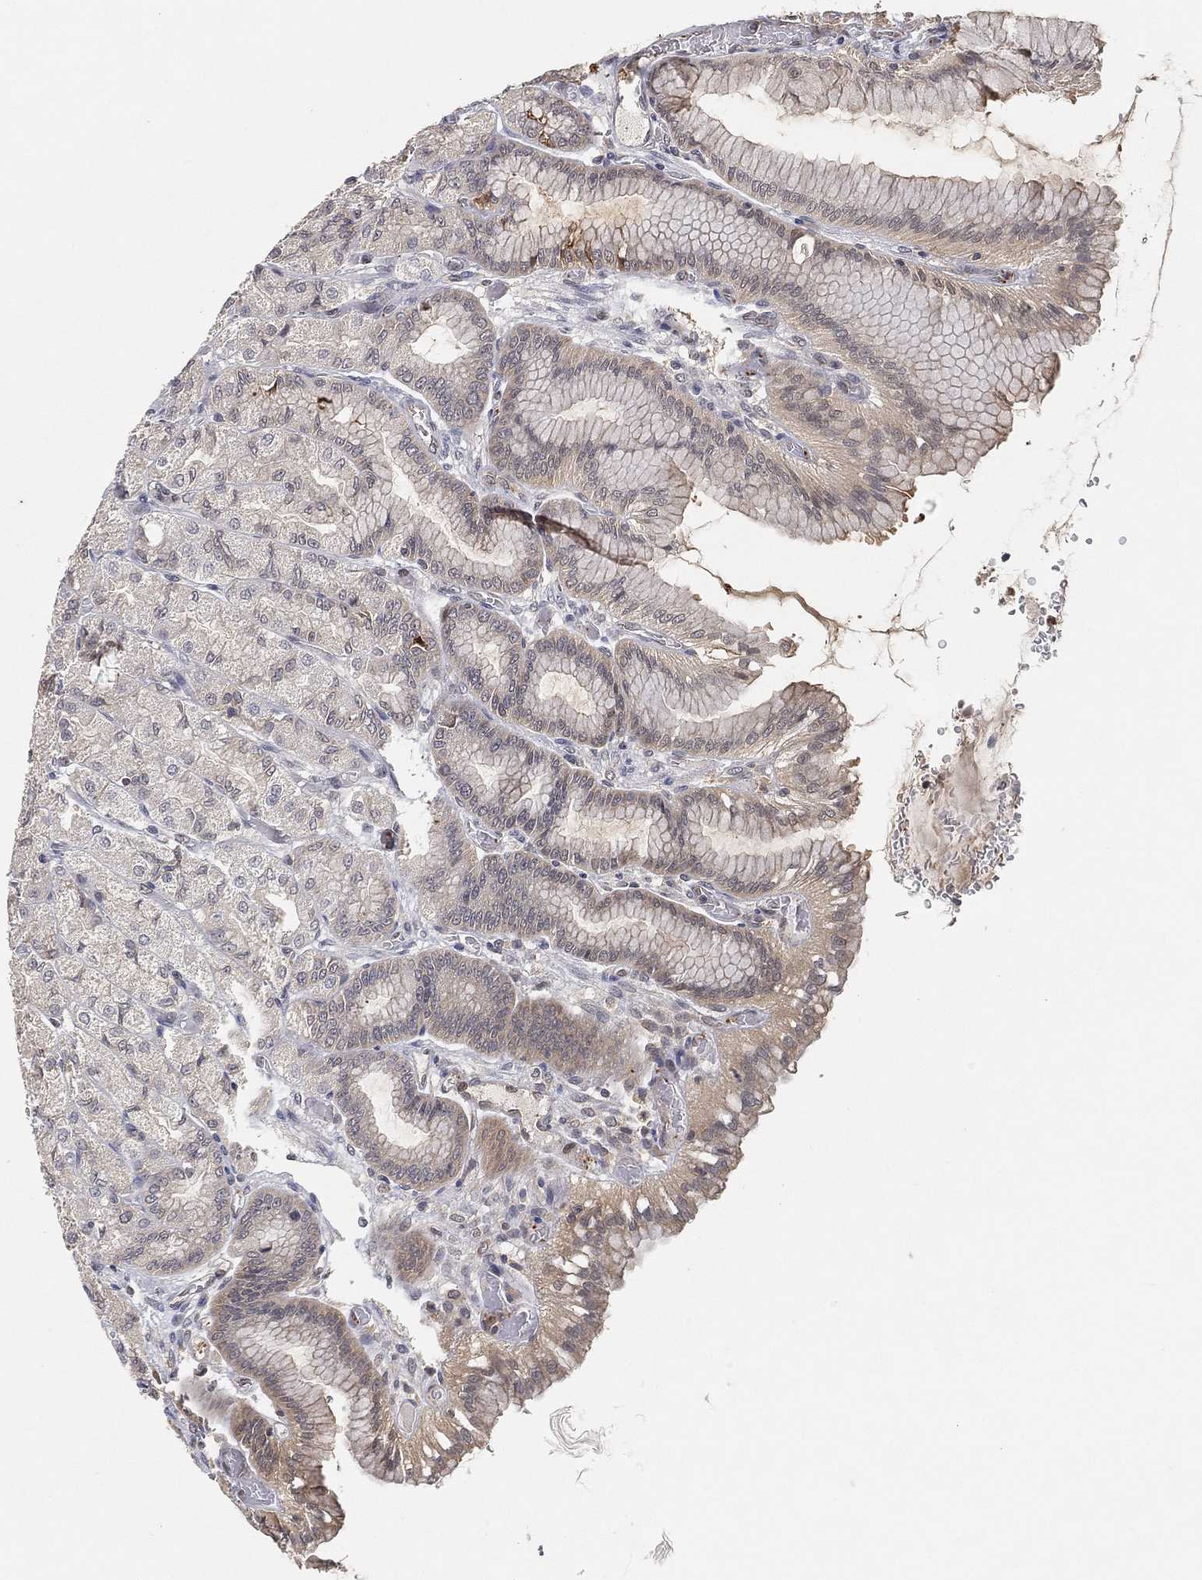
{"staining": {"intensity": "weak", "quantity": "<25%", "location": "cytoplasmic/membranous,nuclear"}, "tissue": "stomach", "cell_type": "Glandular cells", "image_type": "normal", "snomed": [{"axis": "morphology", "description": "Normal tissue, NOS"}, {"axis": "morphology", "description": "Adenocarcinoma, NOS"}, {"axis": "morphology", "description": "Adenocarcinoma, High grade"}, {"axis": "topography", "description": "Stomach, upper"}, {"axis": "topography", "description": "Stomach"}], "caption": "IHC of normal human stomach demonstrates no staining in glandular cells. The staining is performed using DAB (3,3'-diaminobenzidine) brown chromogen with nuclei counter-stained in using hematoxylin.", "gene": "MAPK1", "patient": {"sex": "female", "age": 65}}